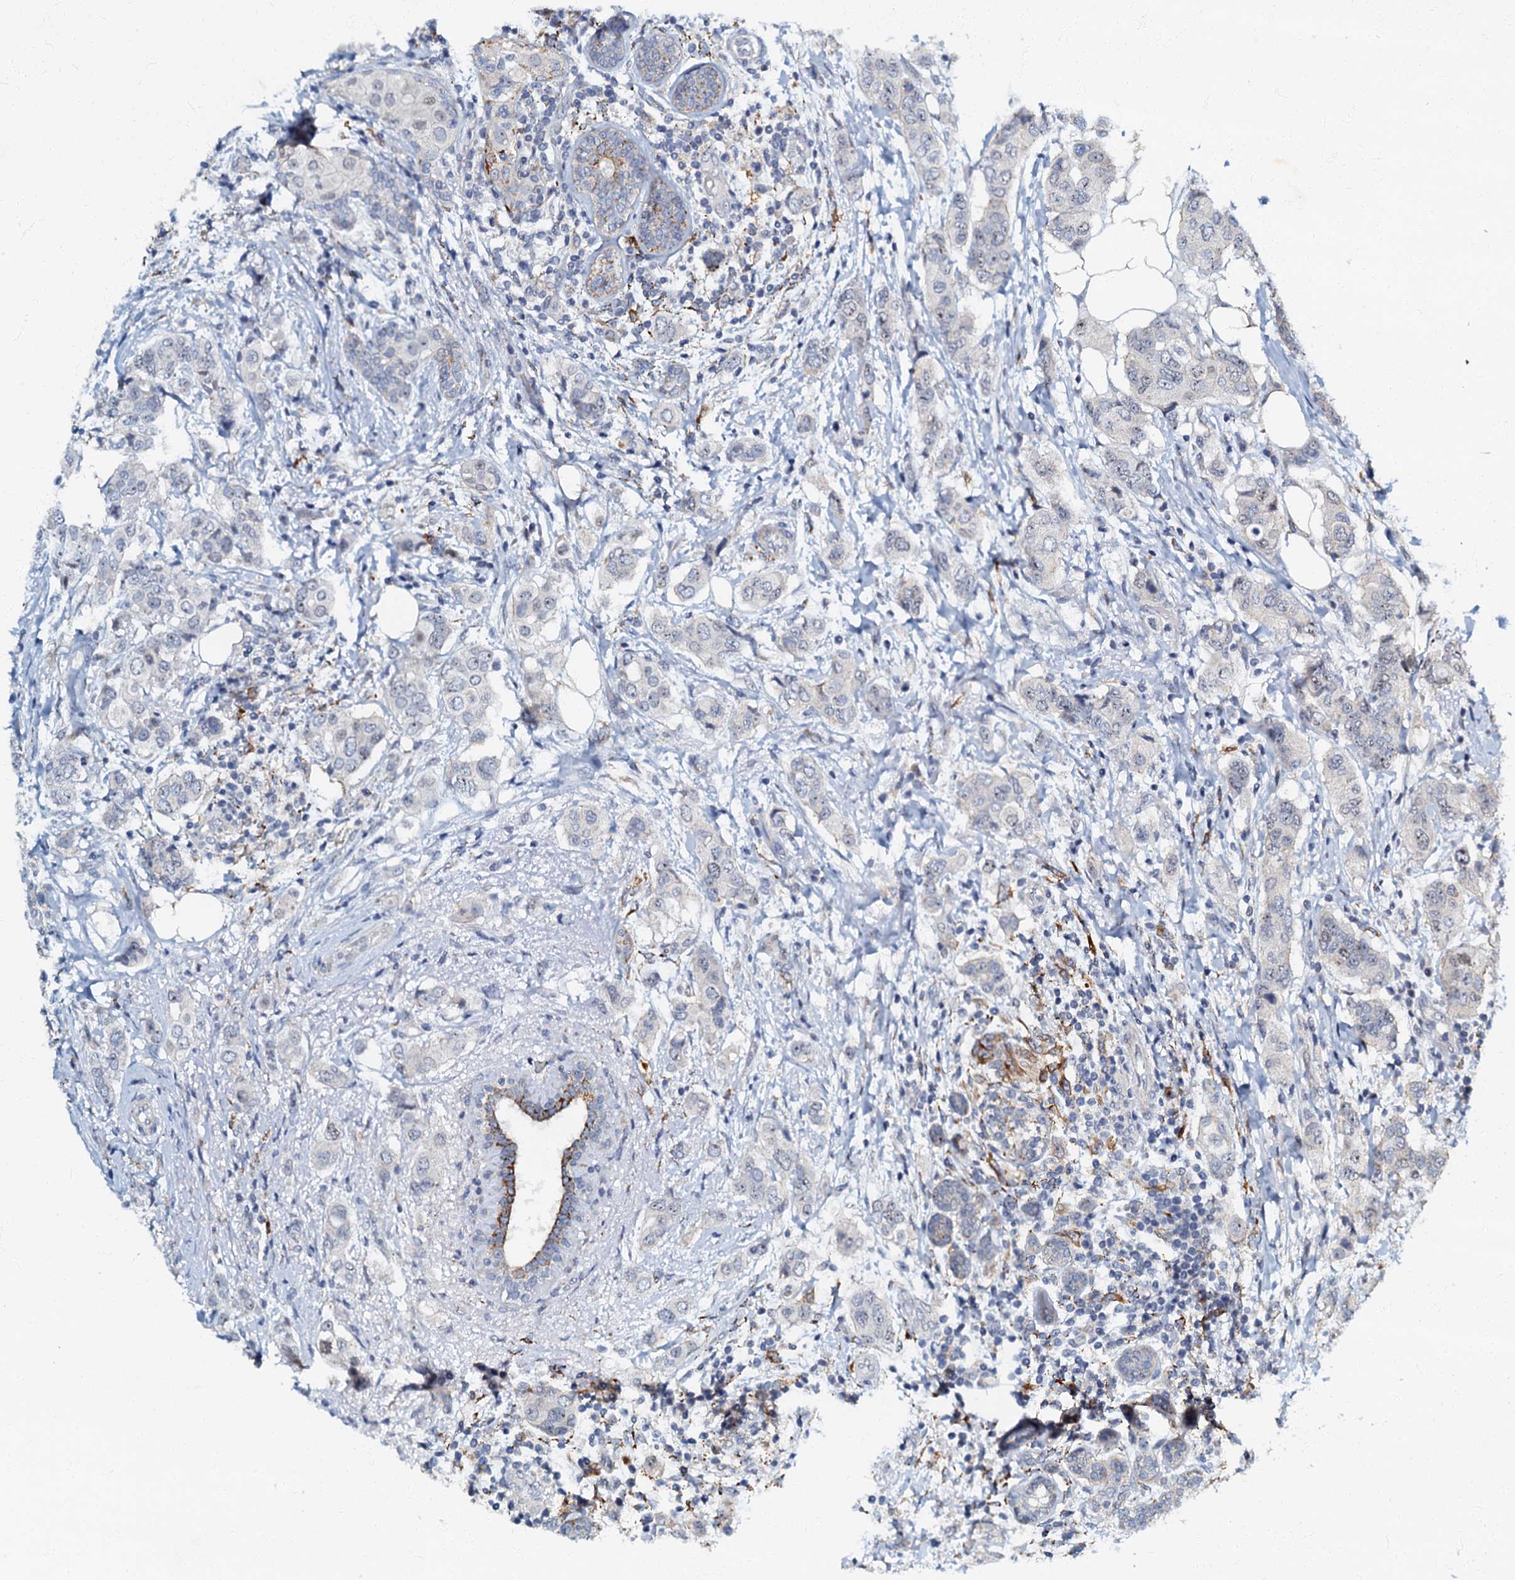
{"staining": {"intensity": "negative", "quantity": "none", "location": "none"}, "tissue": "breast cancer", "cell_type": "Tumor cells", "image_type": "cancer", "snomed": [{"axis": "morphology", "description": "Lobular carcinoma"}, {"axis": "topography", "description": "Breast"}], "caption": "Tumor cells show no significant protein positivity in lobular carcinoma (breast).", "gene": "OLAH", "patient": {"sex": "female", "age": 51}}